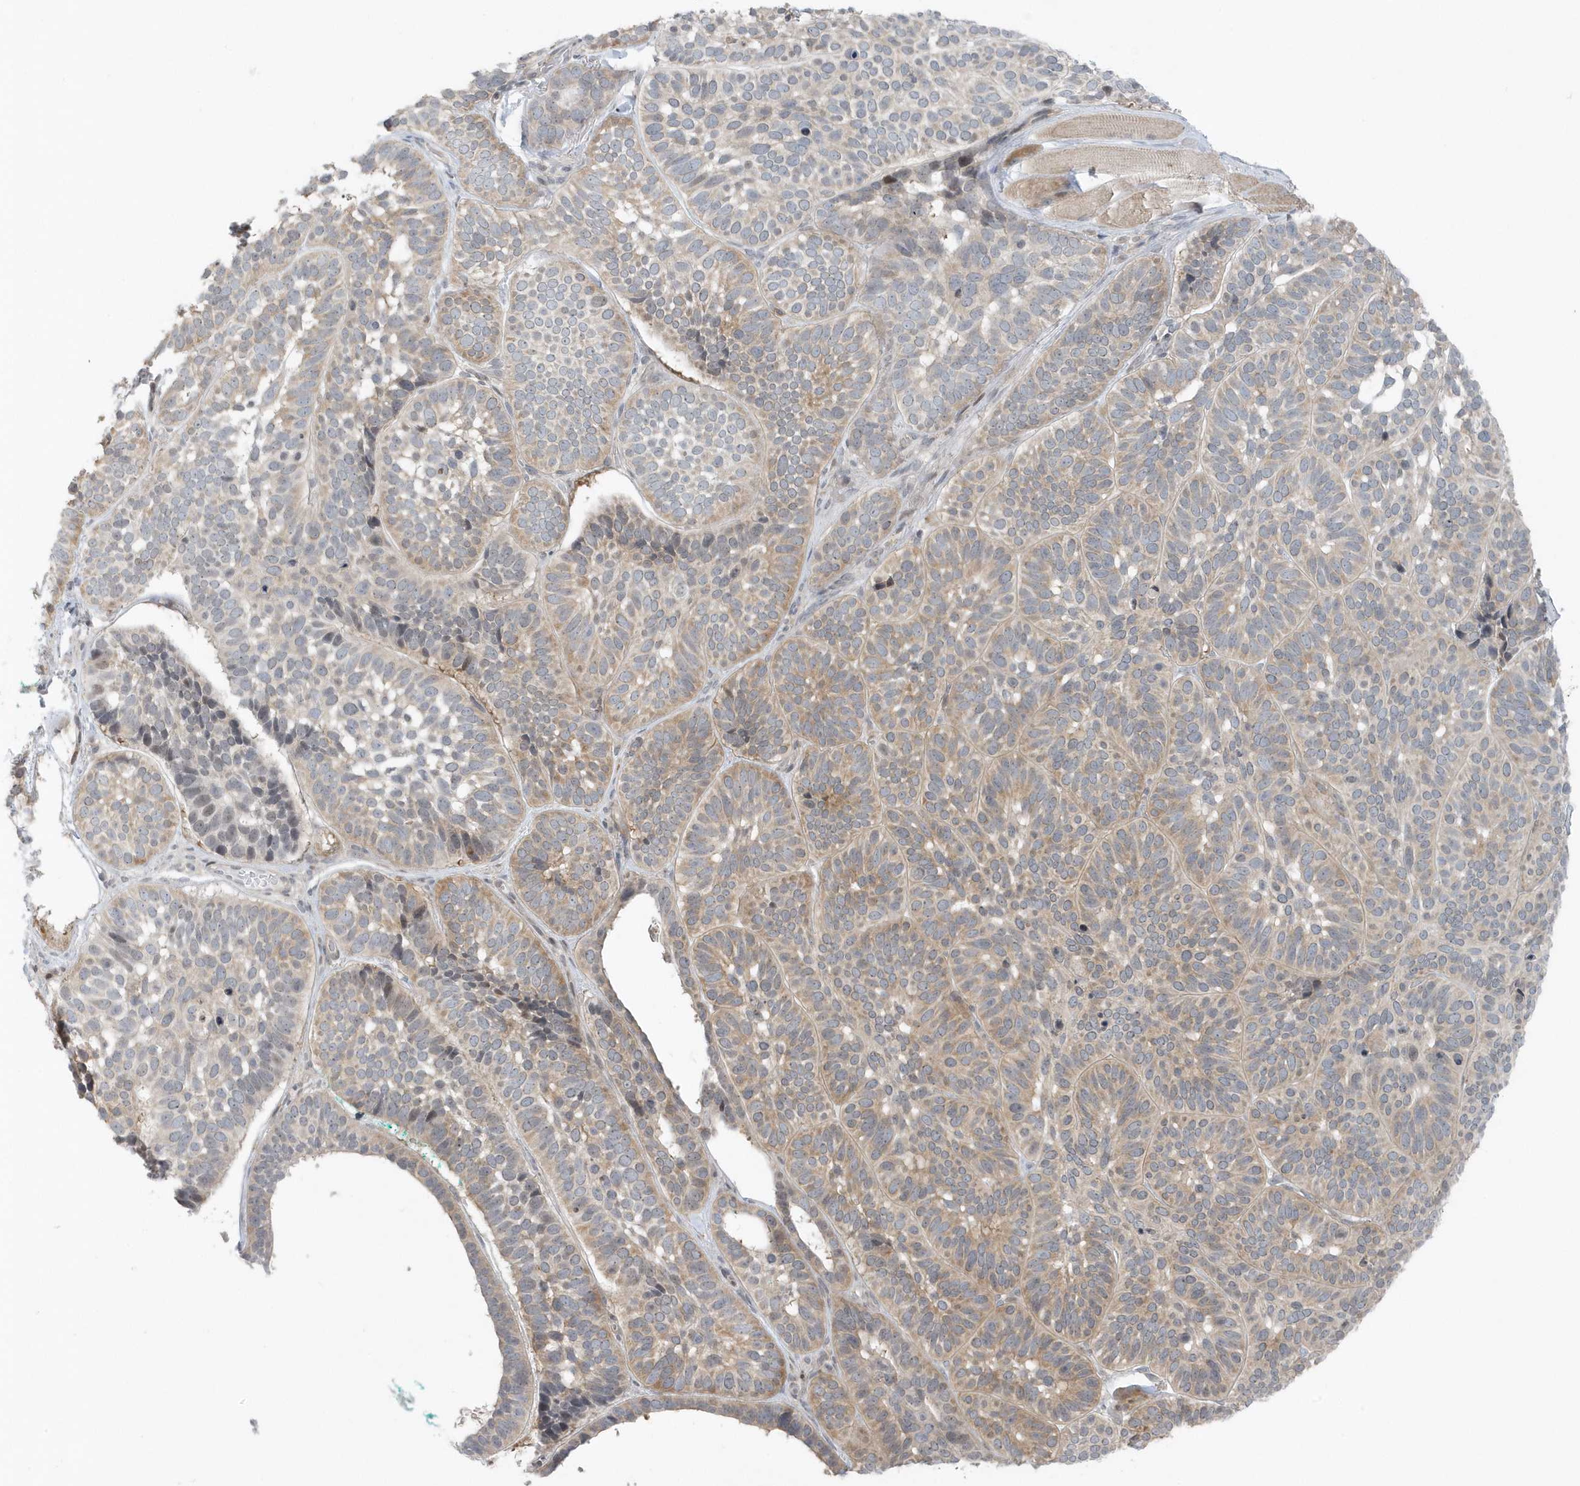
{"staining": {"intensity": "moderate", "quantity": ">75%", "location": "cytoplasmic/membranous"}, "tissue": "skin cancer", "cell_type": "Tumor cells", "image_type": "cancer", "snomed": [{"axis": "morphology", "description": "Basal cell carcinoma"}, {"axis": "topography", "description": "Skin"}], "caption": "IHC of basal cell carcinoma (skin) exhibits medium levels of moderate cytoplasmic/membranous positivity in about >75% of tumor cells. (IHC, brightfield microscopy, high magnification).", "gene": "CACNB2", "patient": {"sex": "male", "age": 62}}